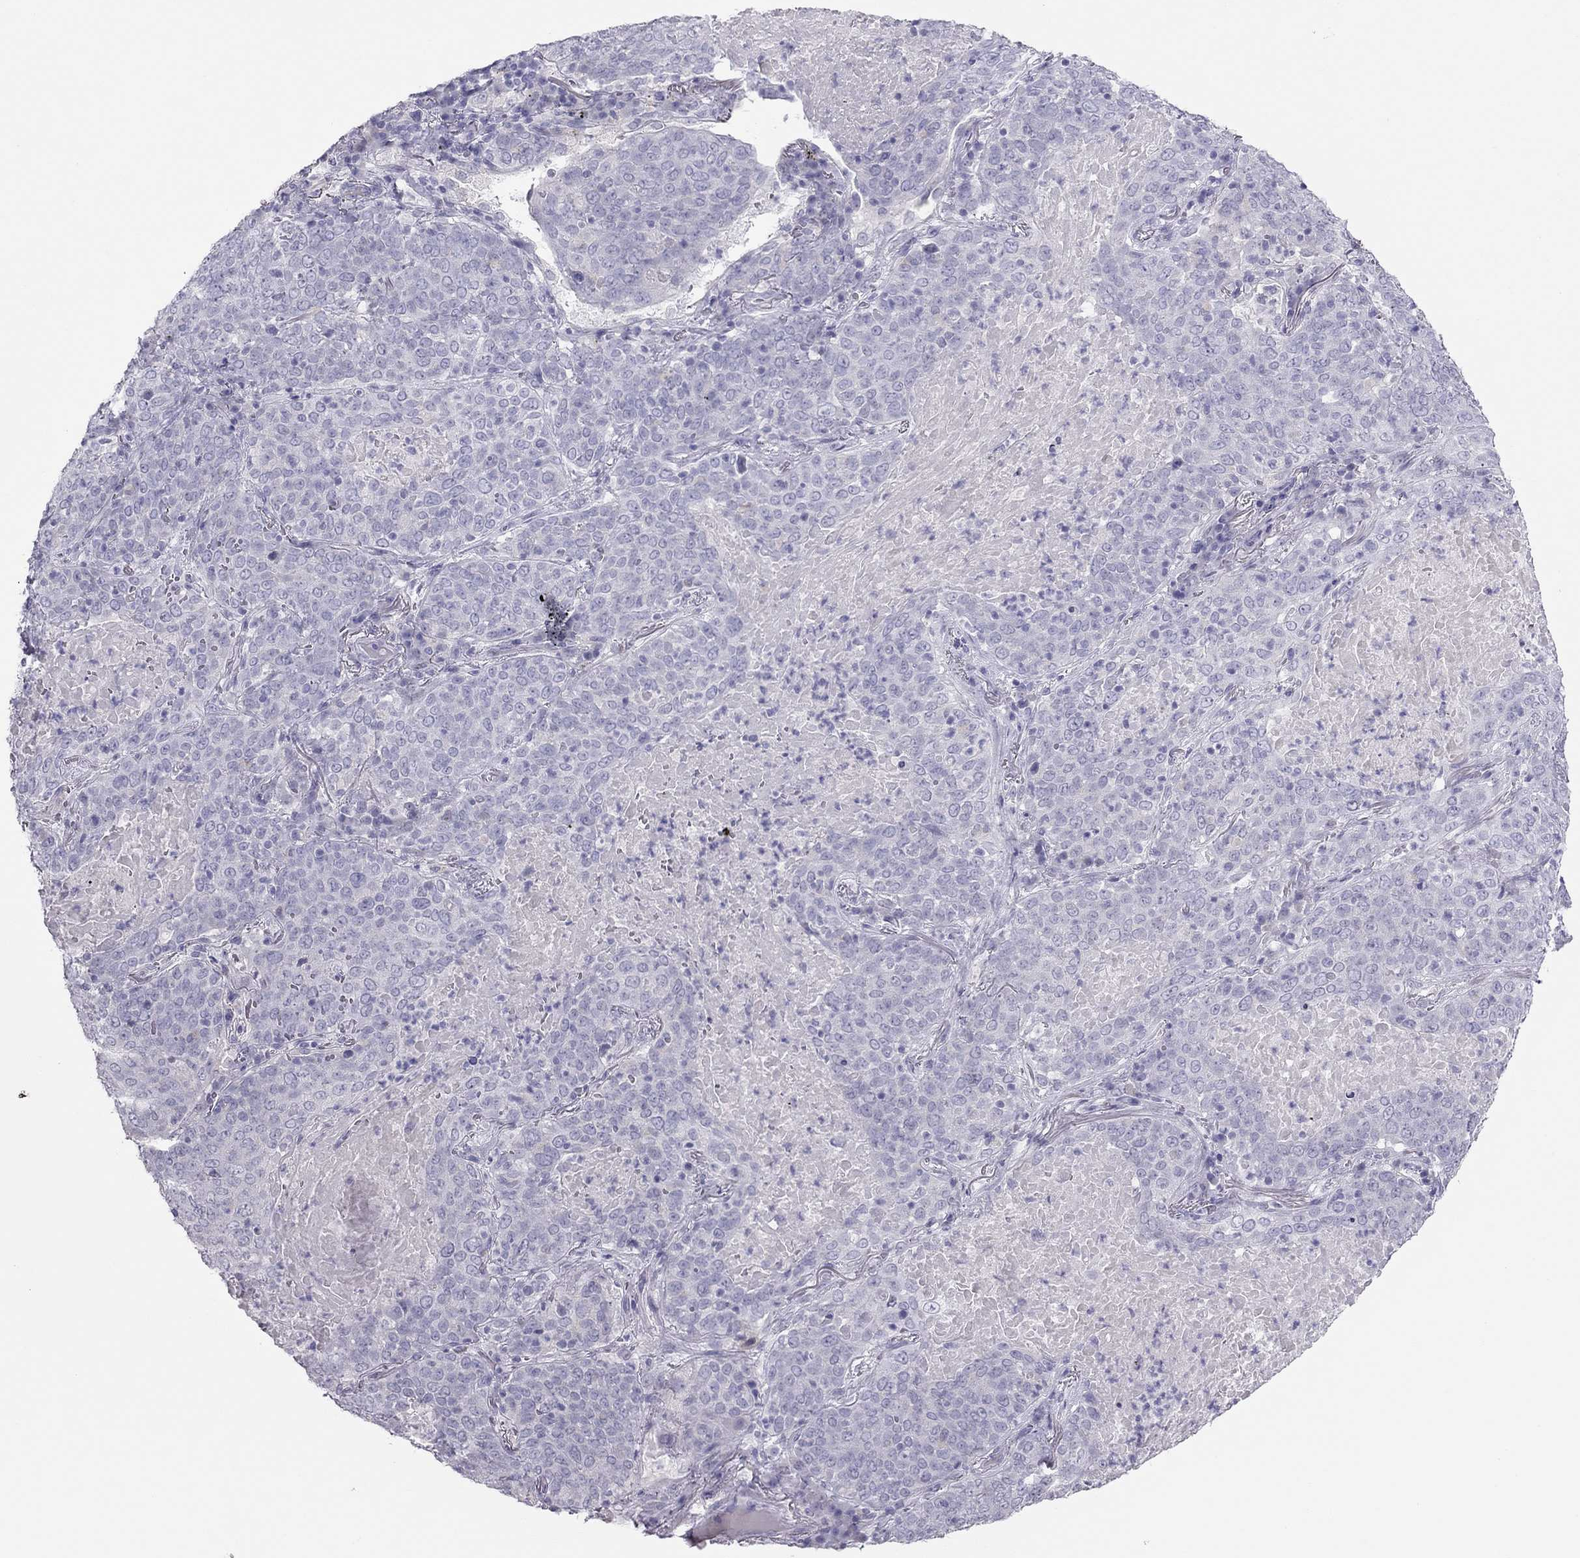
{"staining": {"intensity": "negative", "quantity": "none", "location": "none"}, "tissue": "lung cancer", "cell_type": "Tumor cells", "image_type": "cancer", "snomed": [{"axis": "morphology", "description": "Squamous cell carcinoma, NOS"}, {"axis": "topography", "description": "Lung"}], "caption": "Tumor cells show no significant protein positivity in lung cancer (squamous cell carcinoma).", "gene": "TEX14", "patient": {"sex": "male", "age": 82}}